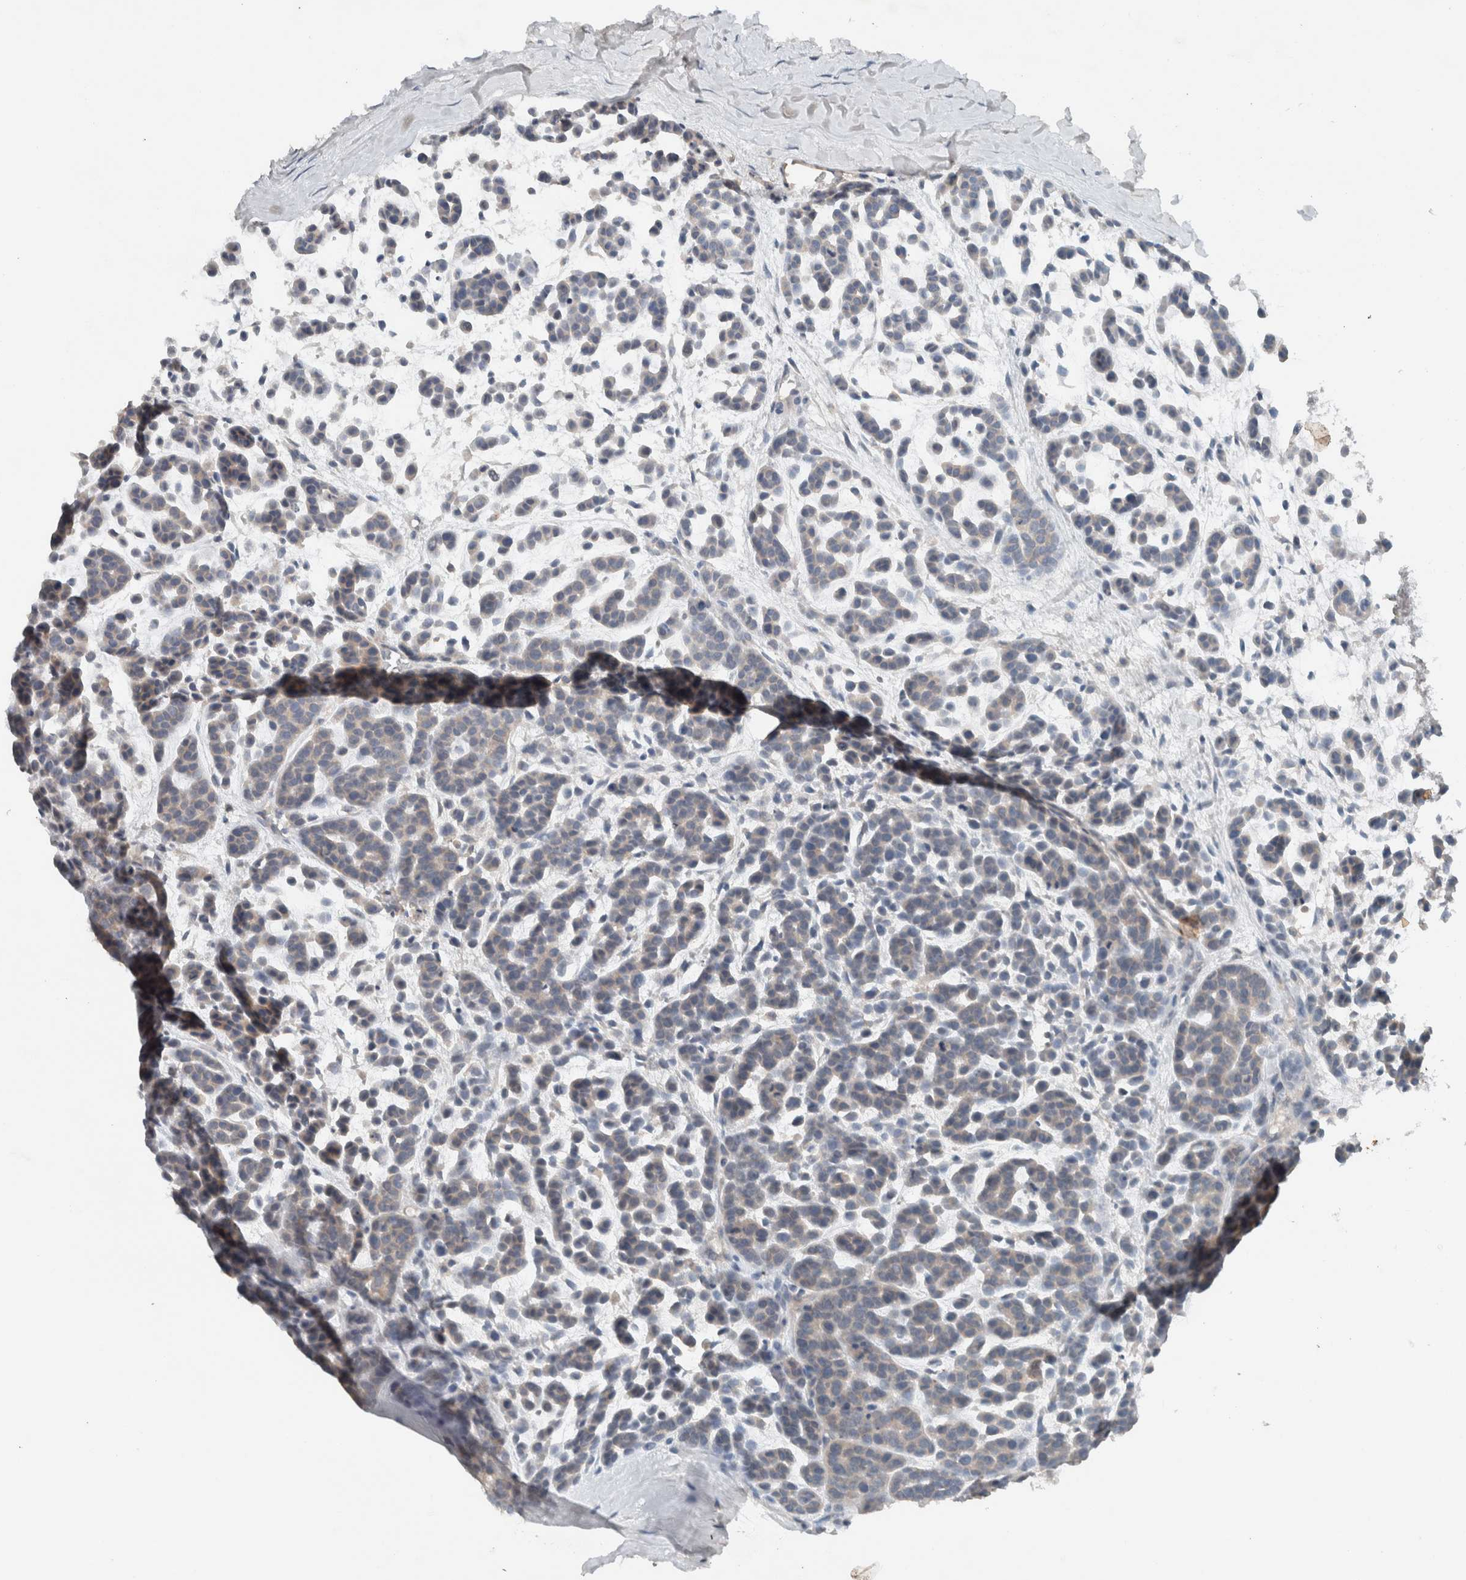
{"staining": {"intensity": "negative", "quantity": "none", "location": "none"}, "tissue": "head and neck cancer", "cell_type": "Tumor cells", "image_type": "cancer", "snomed": [{"axis": "morphology", "description": "Adenocarcinoma, NOS"}, {"axis": "morphology", "description": "Adenoma, NOS"}, {"axis": "topography", "description": "Head-Neck"}], "caption": "Immunohistochemistry (IHC) image of human head and neck cancer stained for a protein (brown), which shows no positivity in tumor cells.", "gene": "UGCG", "patient": {"sex": "female", "age": 55}}